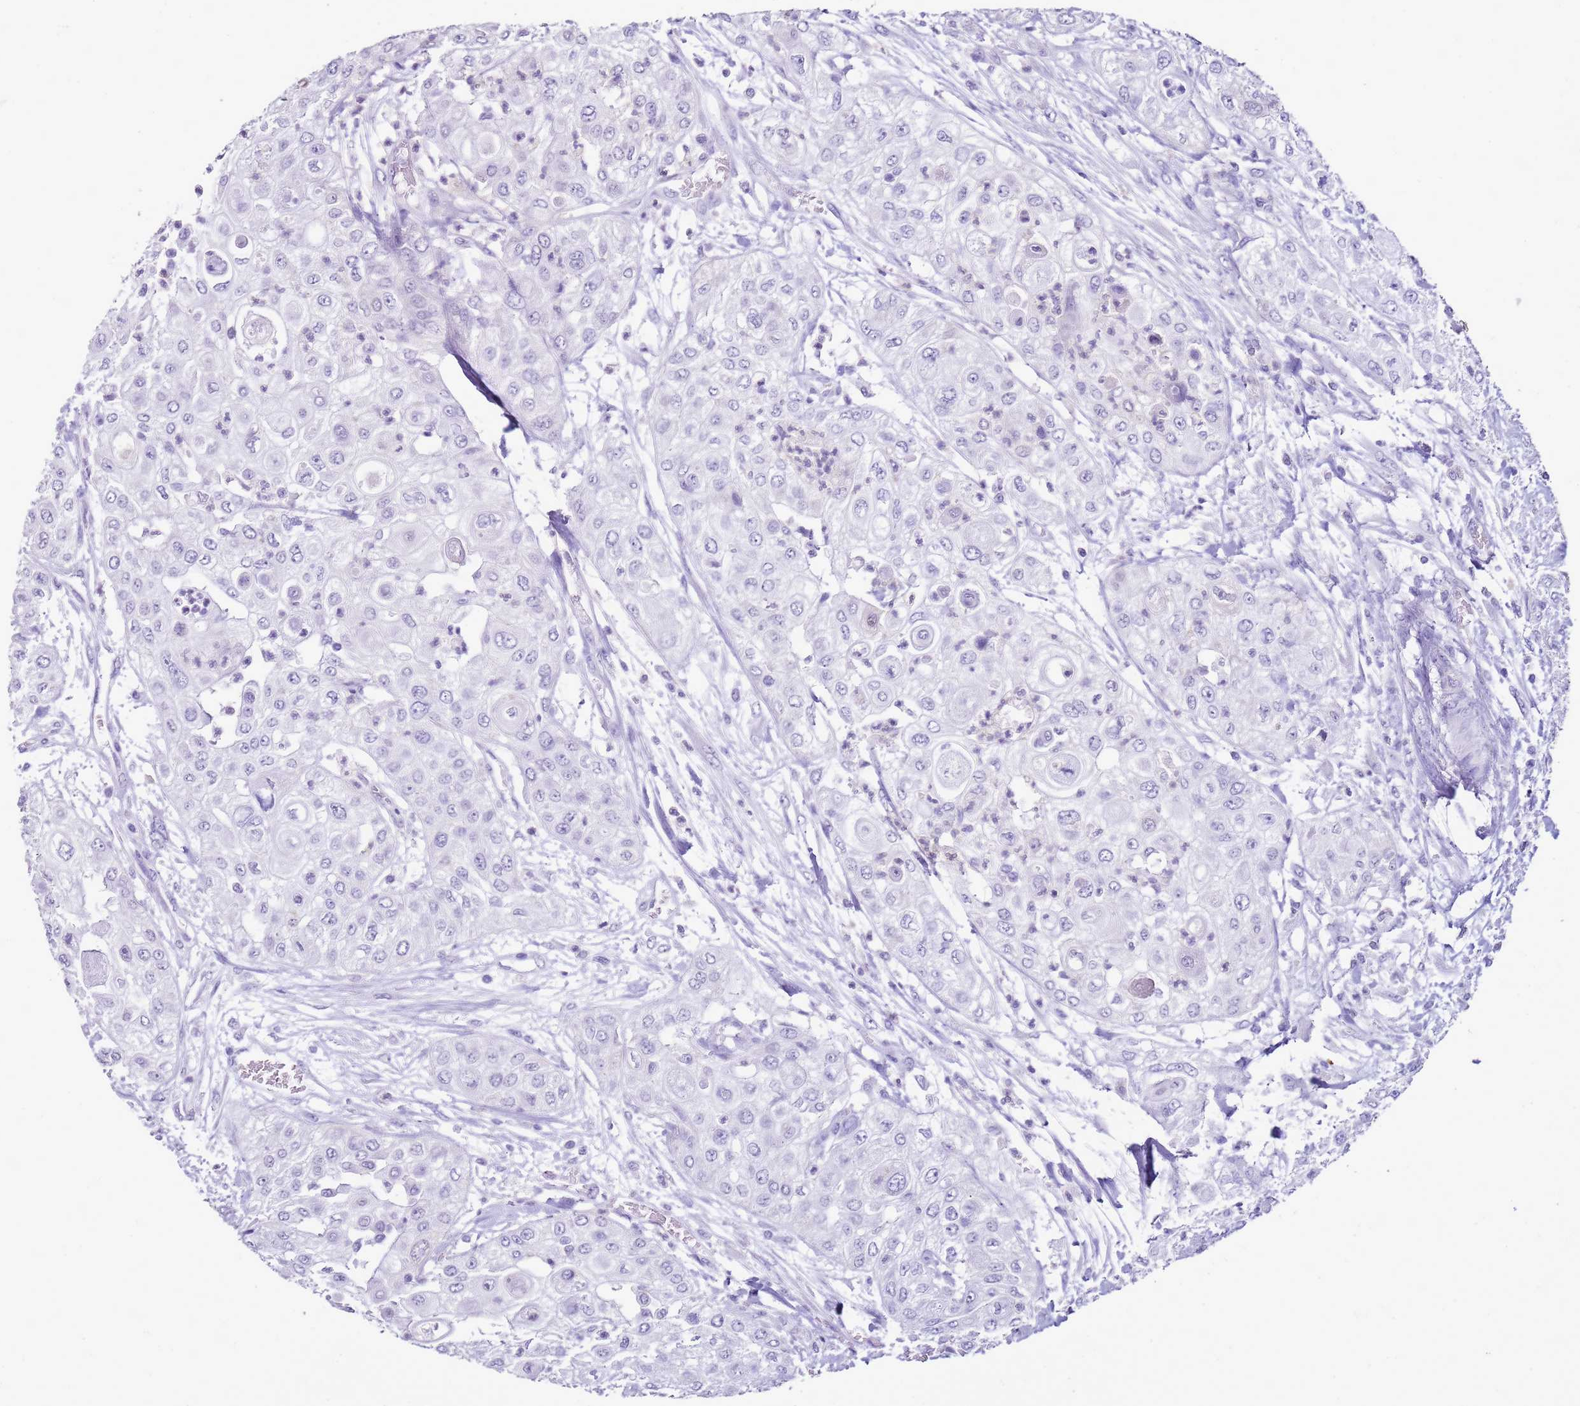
{"staining": {"intensity": "negative", "quantity": "none", "location": "none"}, "tissue": "urothelial cancer", "cell_type": "Tumor cells", "image_type": "cancer", "snomed": [{"axis": "morphology", "description": "Urothelial carcinoma, High grade"}, {"axis": "topography", "description": "Urinary bladder"}], "caption": "Tumor cells are negative for brown protein staining in urothelial cancer.", "gene": "SULT1E1", "patient": {"sex": "female", "age": 79}}